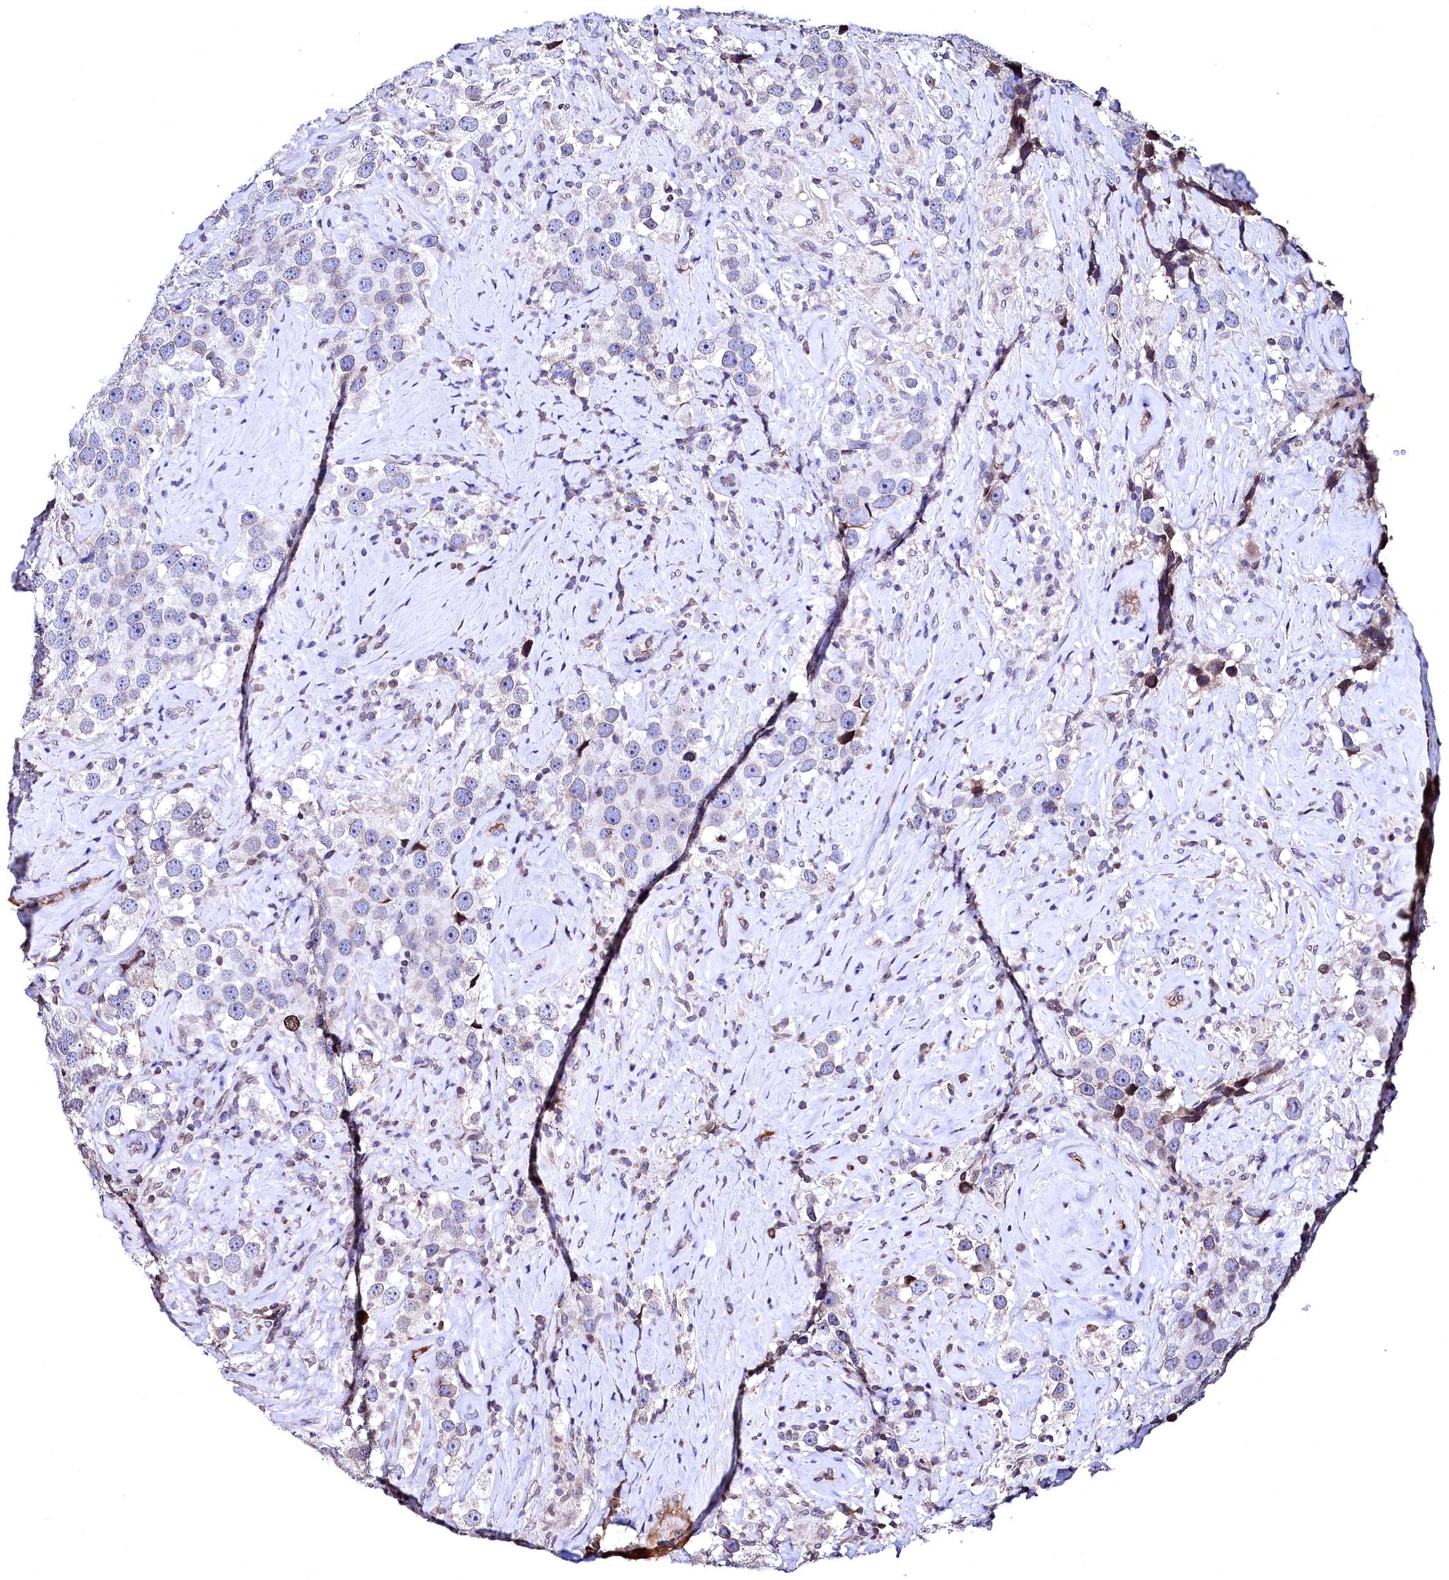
{"staining": {"intensity": "weak", "quantity": "<25%", "location": "cytoplasmic/membranous,nuclear"}, "tissue": "testis cancer", "cell_type": "Tumor cells", "image_type": "cancer", "snomed": [{"axis": "morphology", "description": "Seminoma, NOS"}, {"axis": "topography", "description": "Testis"}], "caption": "IHC of human testis seminoma demonstrates no staining in tumor cells.", "gene": "HAND1", "patient": {"sex": "male", "age": 49}}